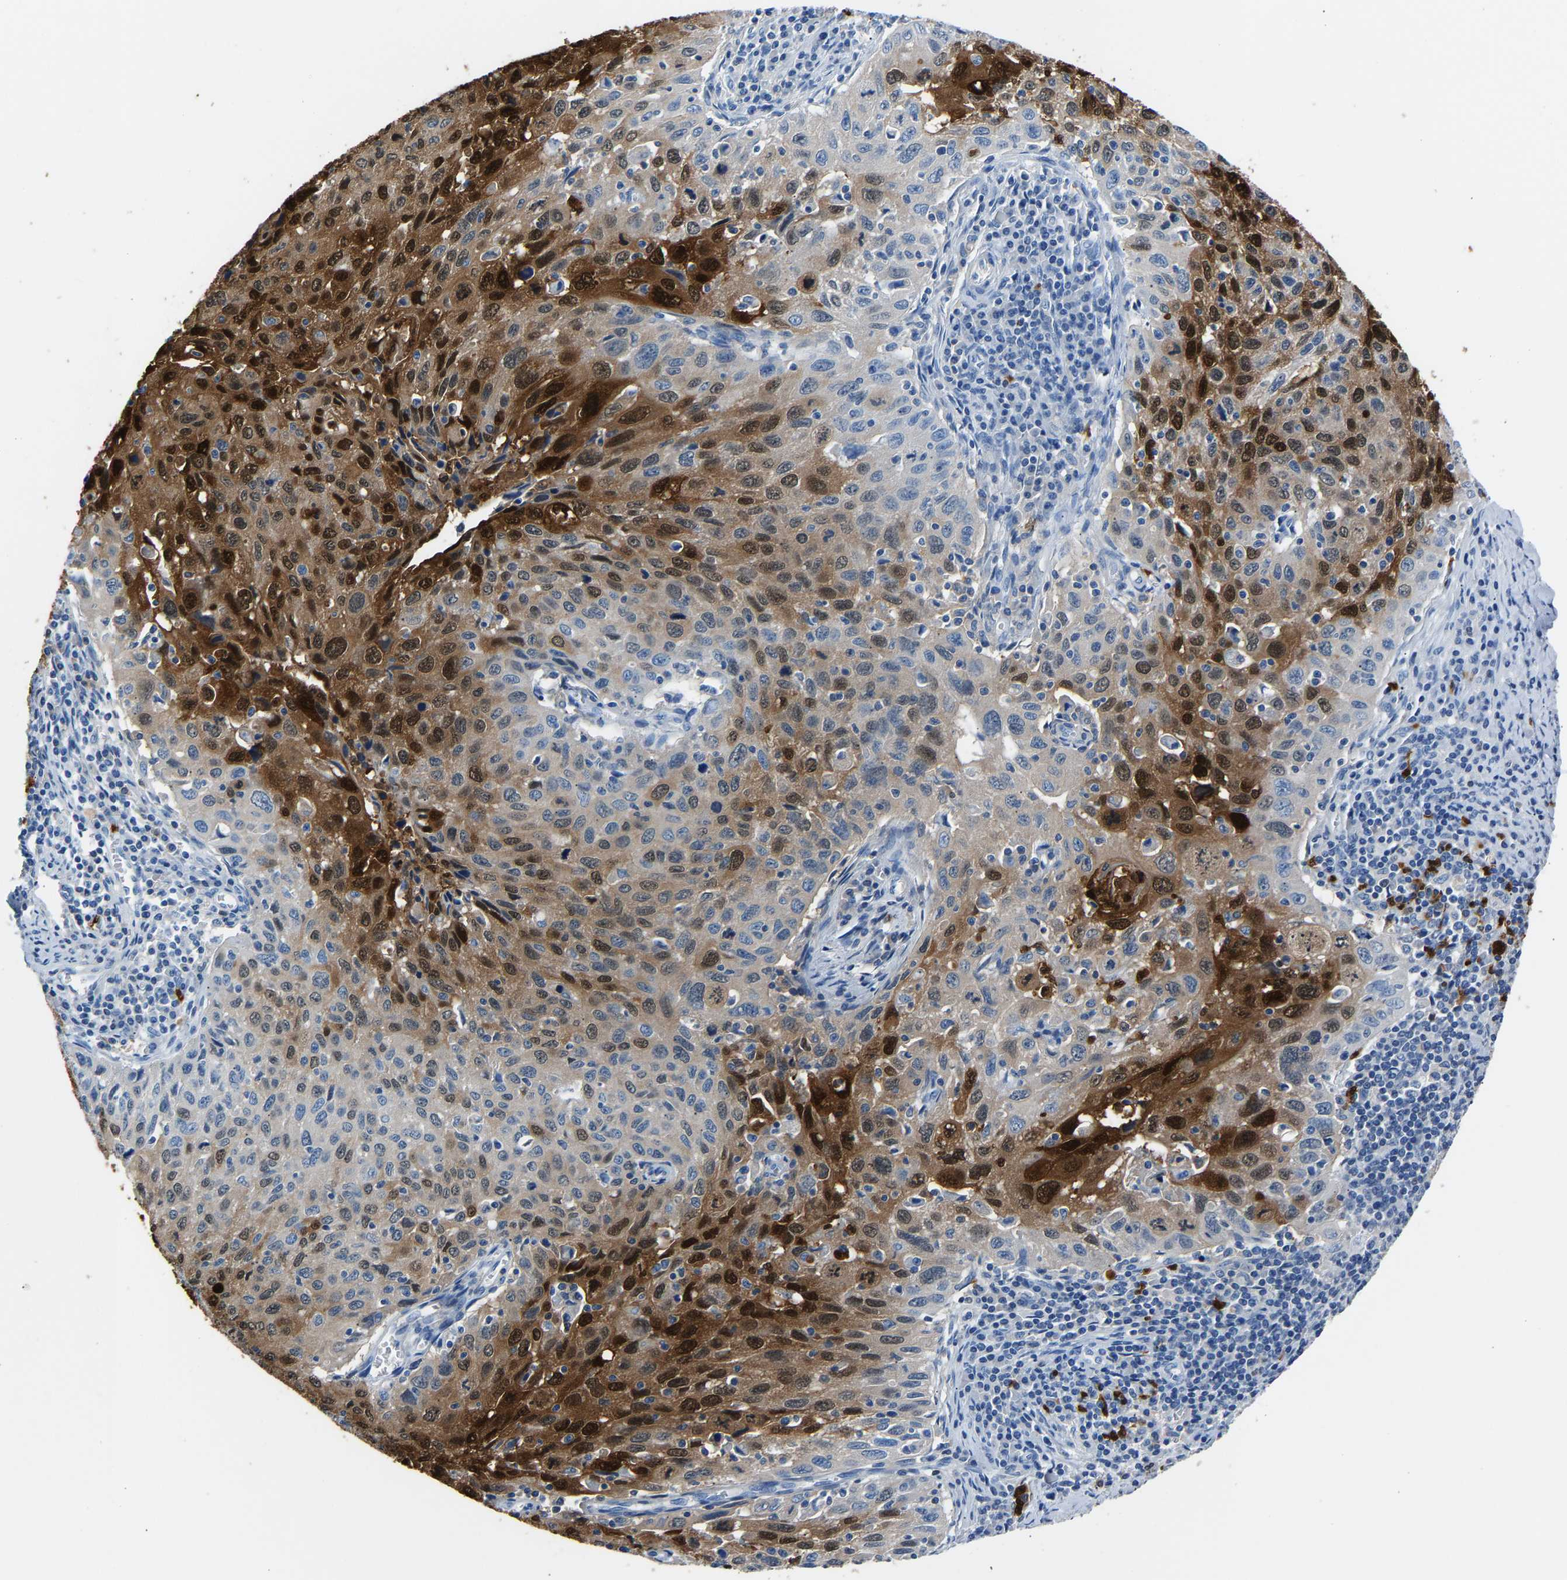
{"staining": {"intensity": "strong", "quantity": ">75%", "location": "cytoplasmic/membranous,nuclear"}, "tissue": "cervical cancer", "cell_type": "Tumor cells", "image_type": "cancer", "snomed": [{"axis": "morphology", "description": "Squamous cell carcinoma, NOS"}, {"axis": "topography", "description": "Cervix"}], "caption": "Cervical squamous cell carcinoma was stained to show a protein in brown. There is high levels of strong cytoplasmic/membranous and nuclear positivity in about >75% of tumor cells.", "gene": "S100P", "patient": {"sex": "female", "age": 53}}